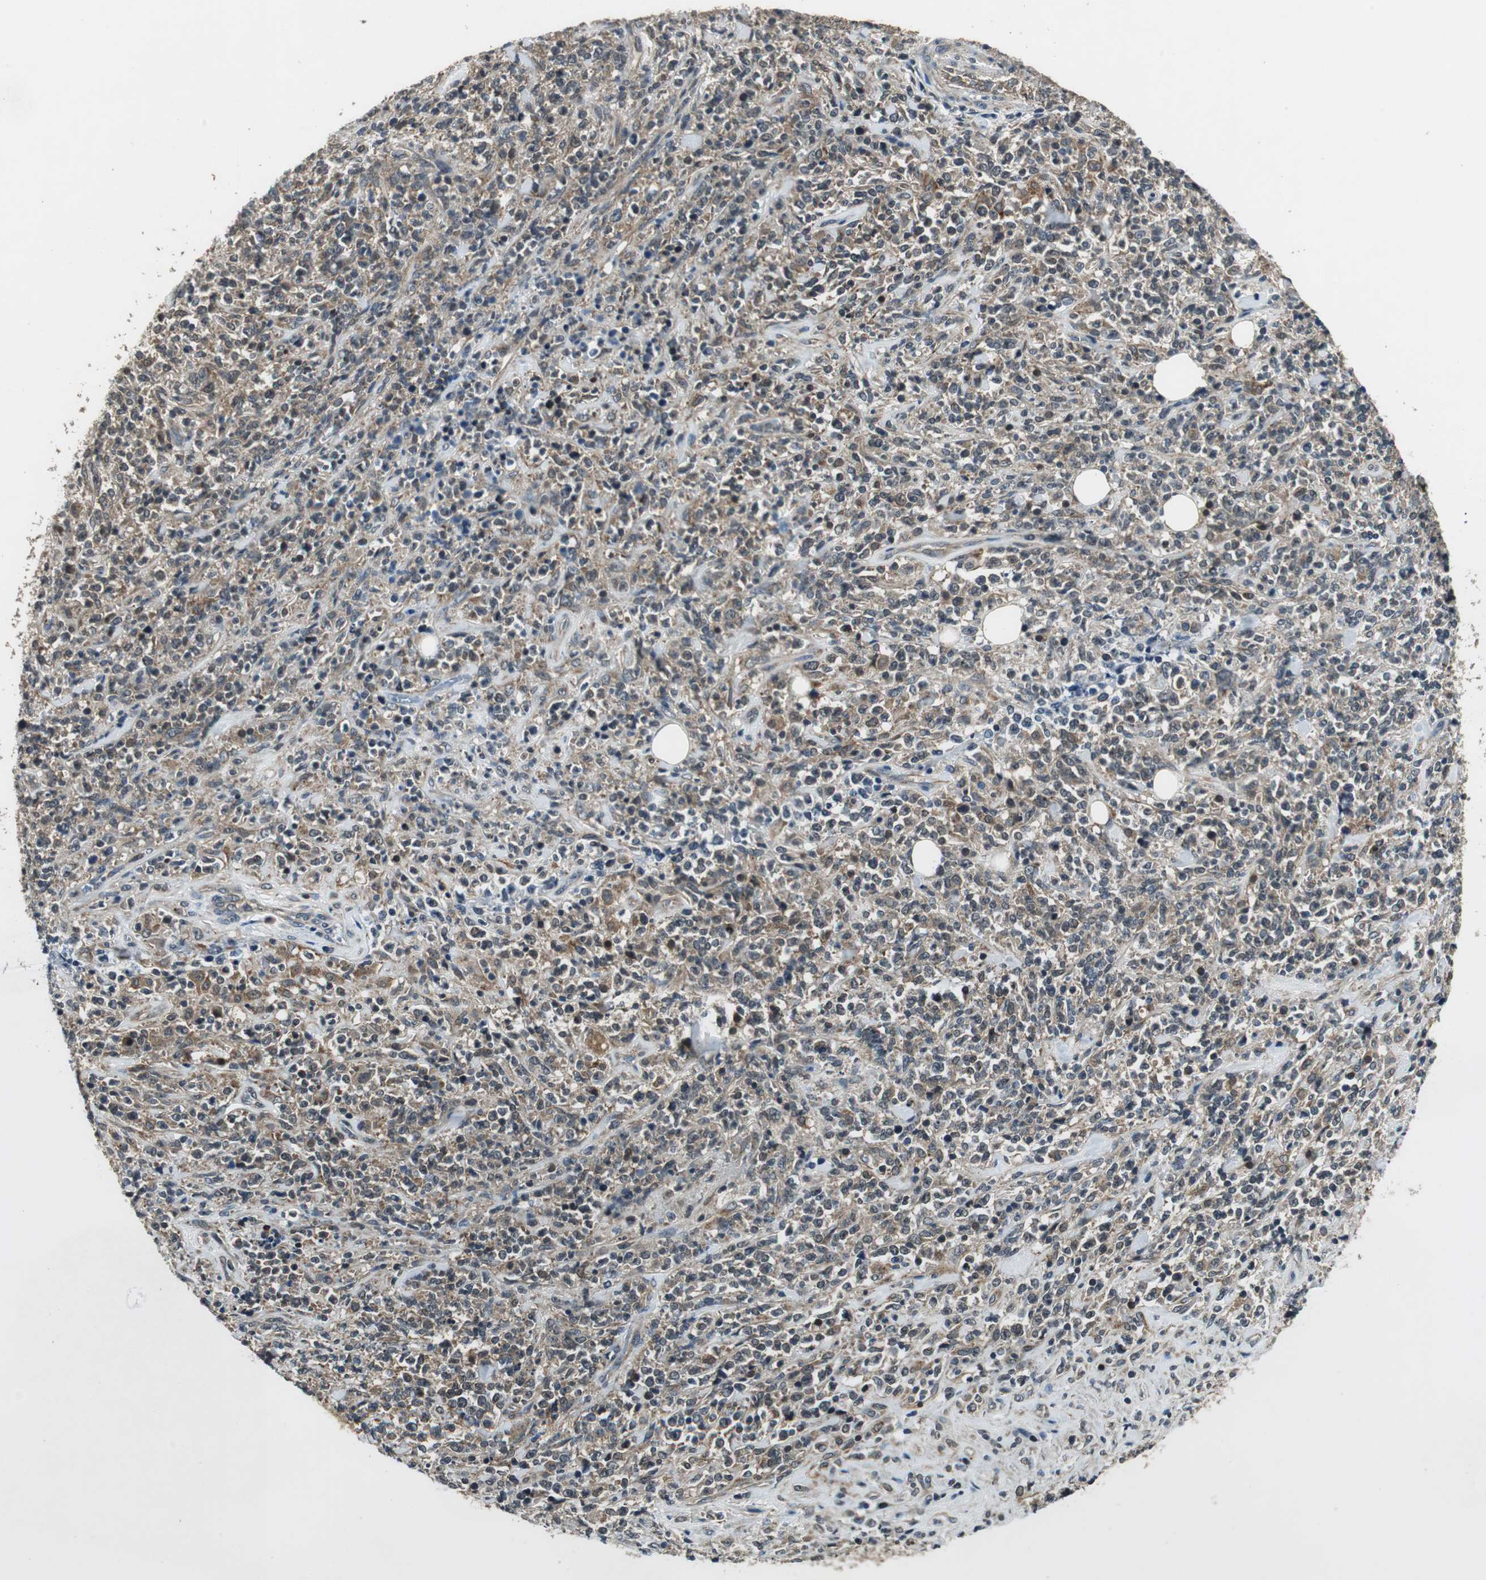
{"staining": {"intensity": "moderate", "quantity": ">75%", "location": "cytoplasmic/membranous"}, "tissue": "lymphoma", "cell_type": "Tumor cells", "image_type": "cancer", "snomed": [{"axis": "morphology", "description": "Malignant lymphoma, non-Hodgkin's type, High grade"}, {"axis": "topography", "description": "Soft tissue"}], "caption": "Tumor cells show medium levels of moderate cytoplasmic/membranous expression in about >75% of cells in lymphoma.", "gene": "PSMB4", "patient": {"sex": "male", "age": 18}}